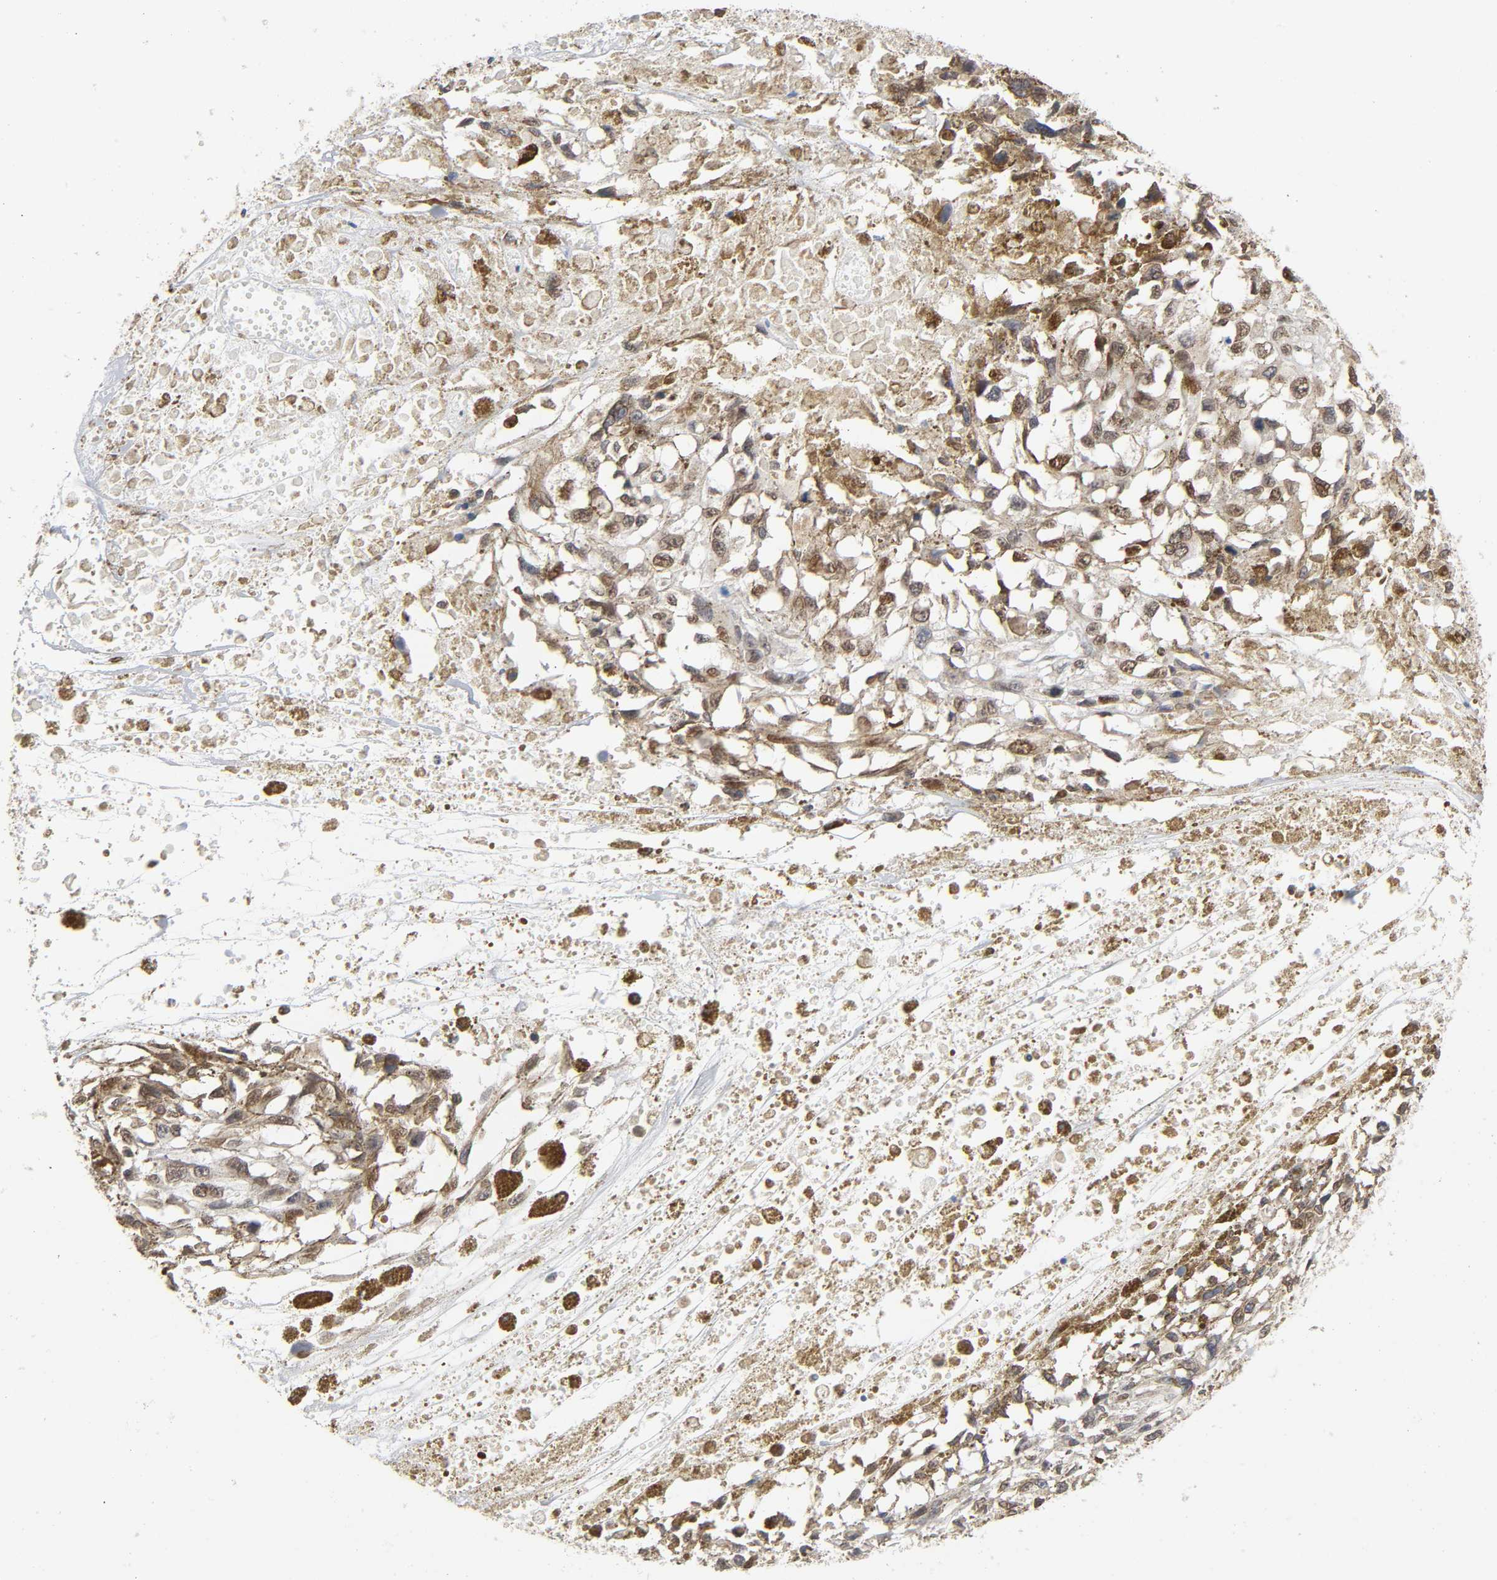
{"staining": {"intensity": "moderate", "quantity": ">75%", "location": "nuclear"}, "tissue": "melanoma", "cell_type": "Tumor cells", "image_type": "cancer", "snomed": [{"axis": "morphology", "description": "Malignant melanoma, Metastatic site"}, {"axis": "topography", "description": "Lymph node"}], "caption": "The immunohistochemical stain shows moderate nuclear staining in tumor cells of melanoma tissue. The protein is shown in brown color, while the nuclei are stained blue.", "gene": "SUMO1", "patient": {"sex": "male", "age": 59}}